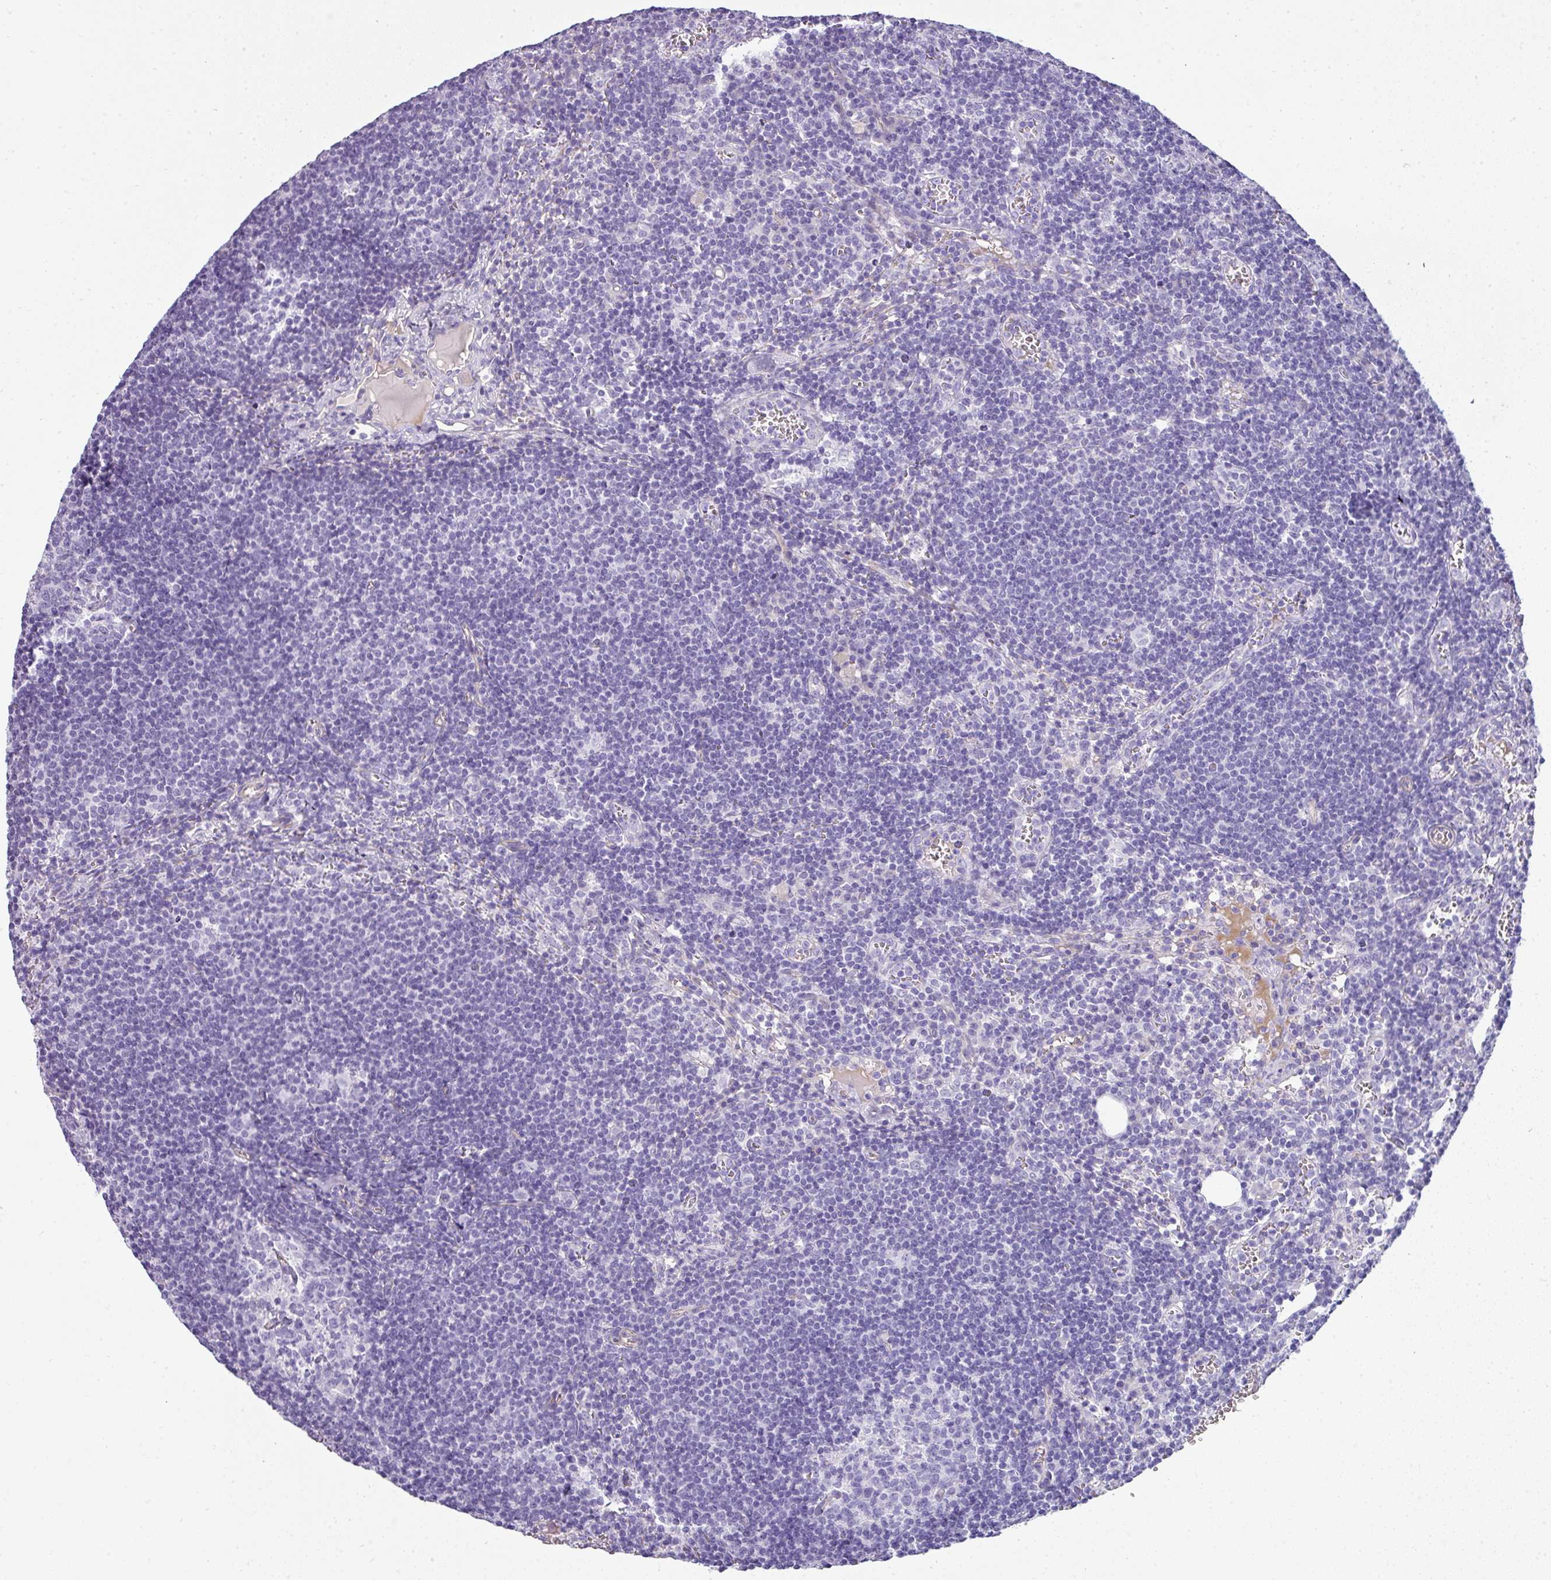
{"staining": {"intensity": "negative", "quantity": "none", "location": "none"}, "tissue": "lymph node", "cell_type": "Germinal center cells", "image_type": "normal", "snomed": [{"axis": "morphology", "description": "Normal tissue, NOS"}, {"axis": "topography", "description": "Lymph node"}], "caption": "The image reveals no staining of germinal center cells in benign lymph node.", "gene": "VCX2", "patient": {"sex": "female", "age": 27}}